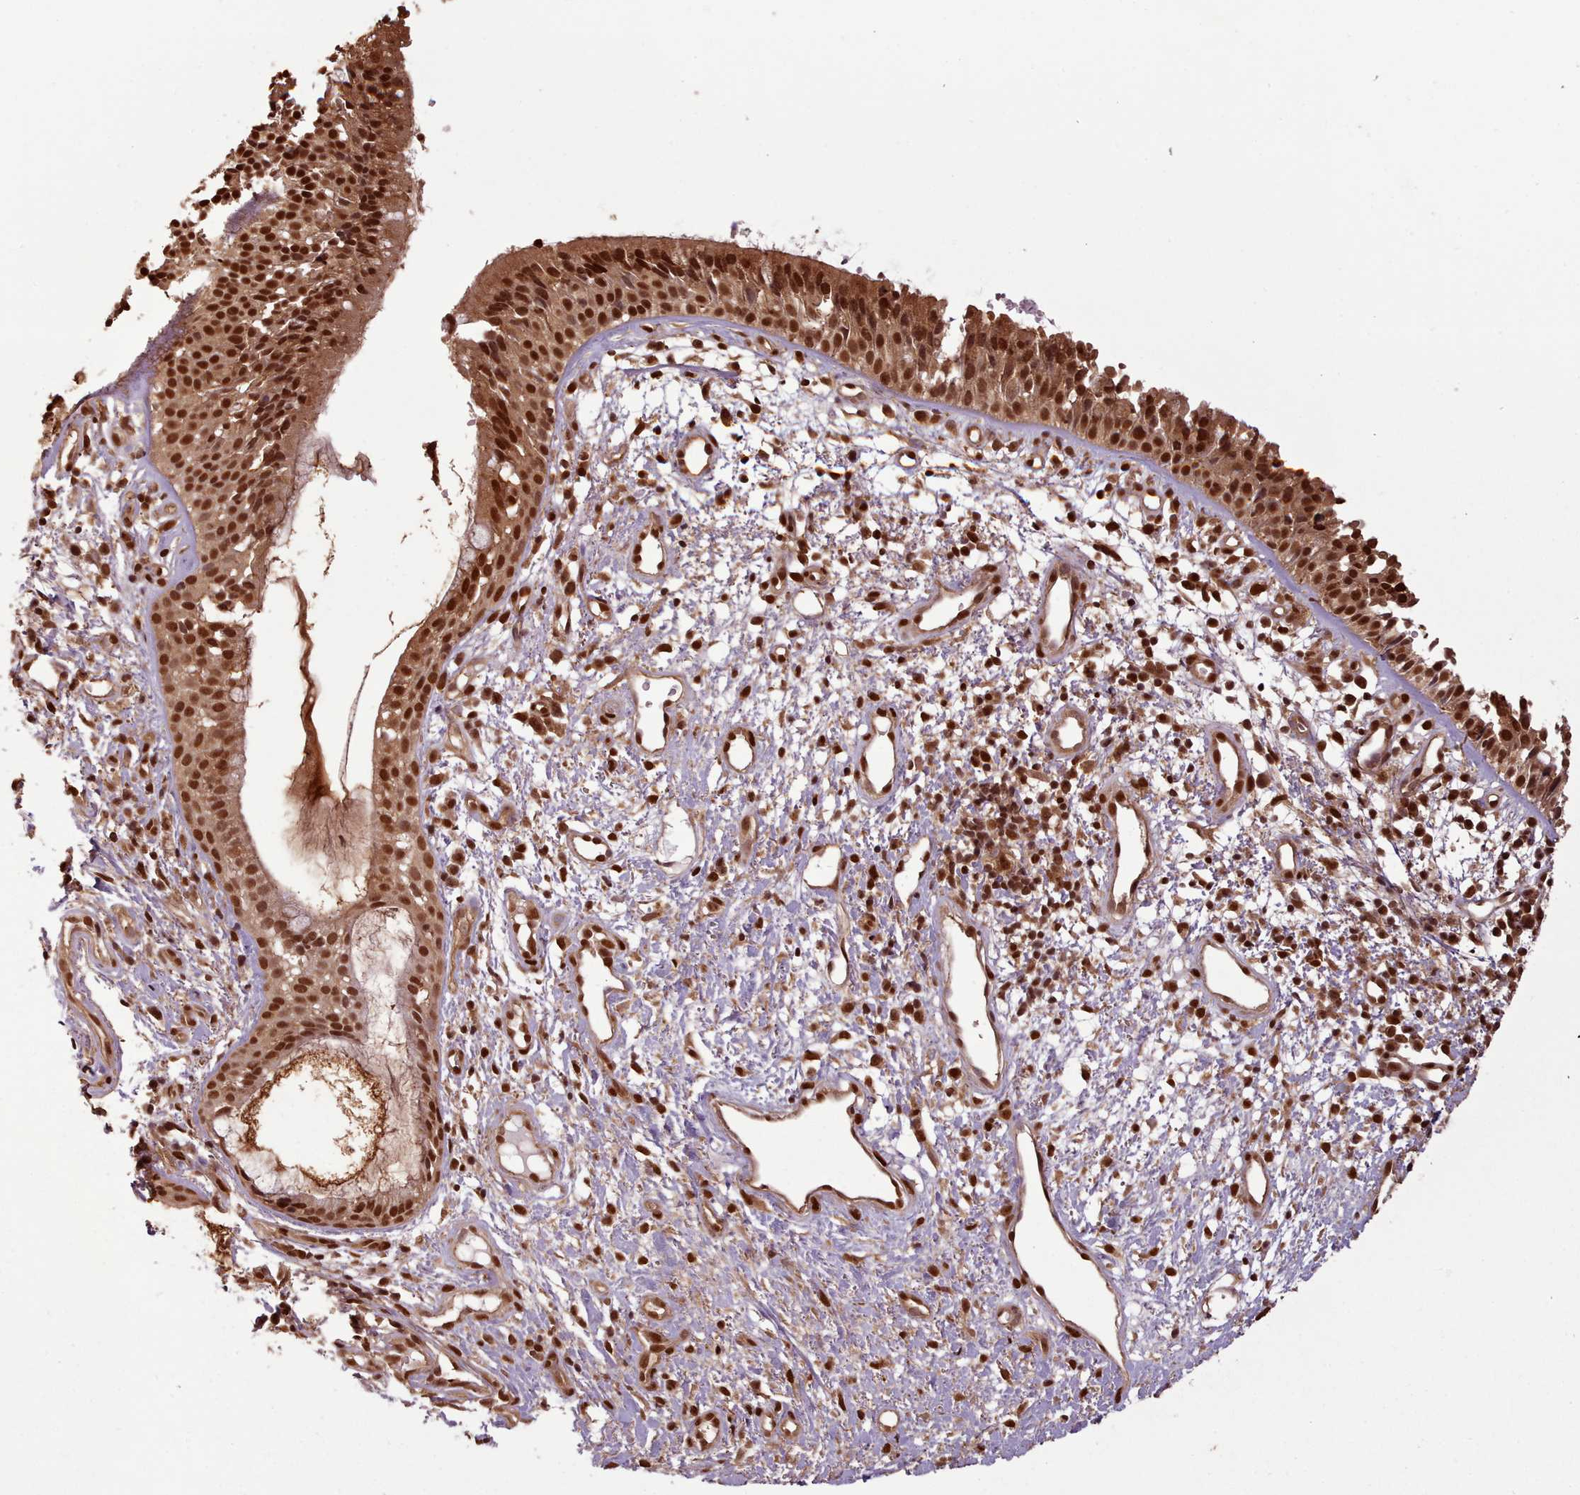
{"staining": {"intensity": "strong", "quantity": ">75%", "location": "cytoplasmic/membranous,nuclear"}, "tissue": "nasopharynx", "cell_type": "Respiratory epithelial cells", "image_type": "normal", "snomed": [{"axis": "morphology", "description": "Normal tissue, NOS"}, {"axis": "topography", "description": "Cartilage tissue"}, {"axis": "topography", "description": "Nasopharynx"}, {"axis": "topography", "description": "Thyroid gland"}], "caption": "Immunohistochemistry (IHC) micrograph of unremarkable nasopharynx stained for a protein (brown), which exhibits high levels of strong cytoplasmic/membranous,nuclear staining in about >75% of respiratory epithelial cells.", "gene": "RPS27A", "patient": {"sex": "male", "age": 63}}